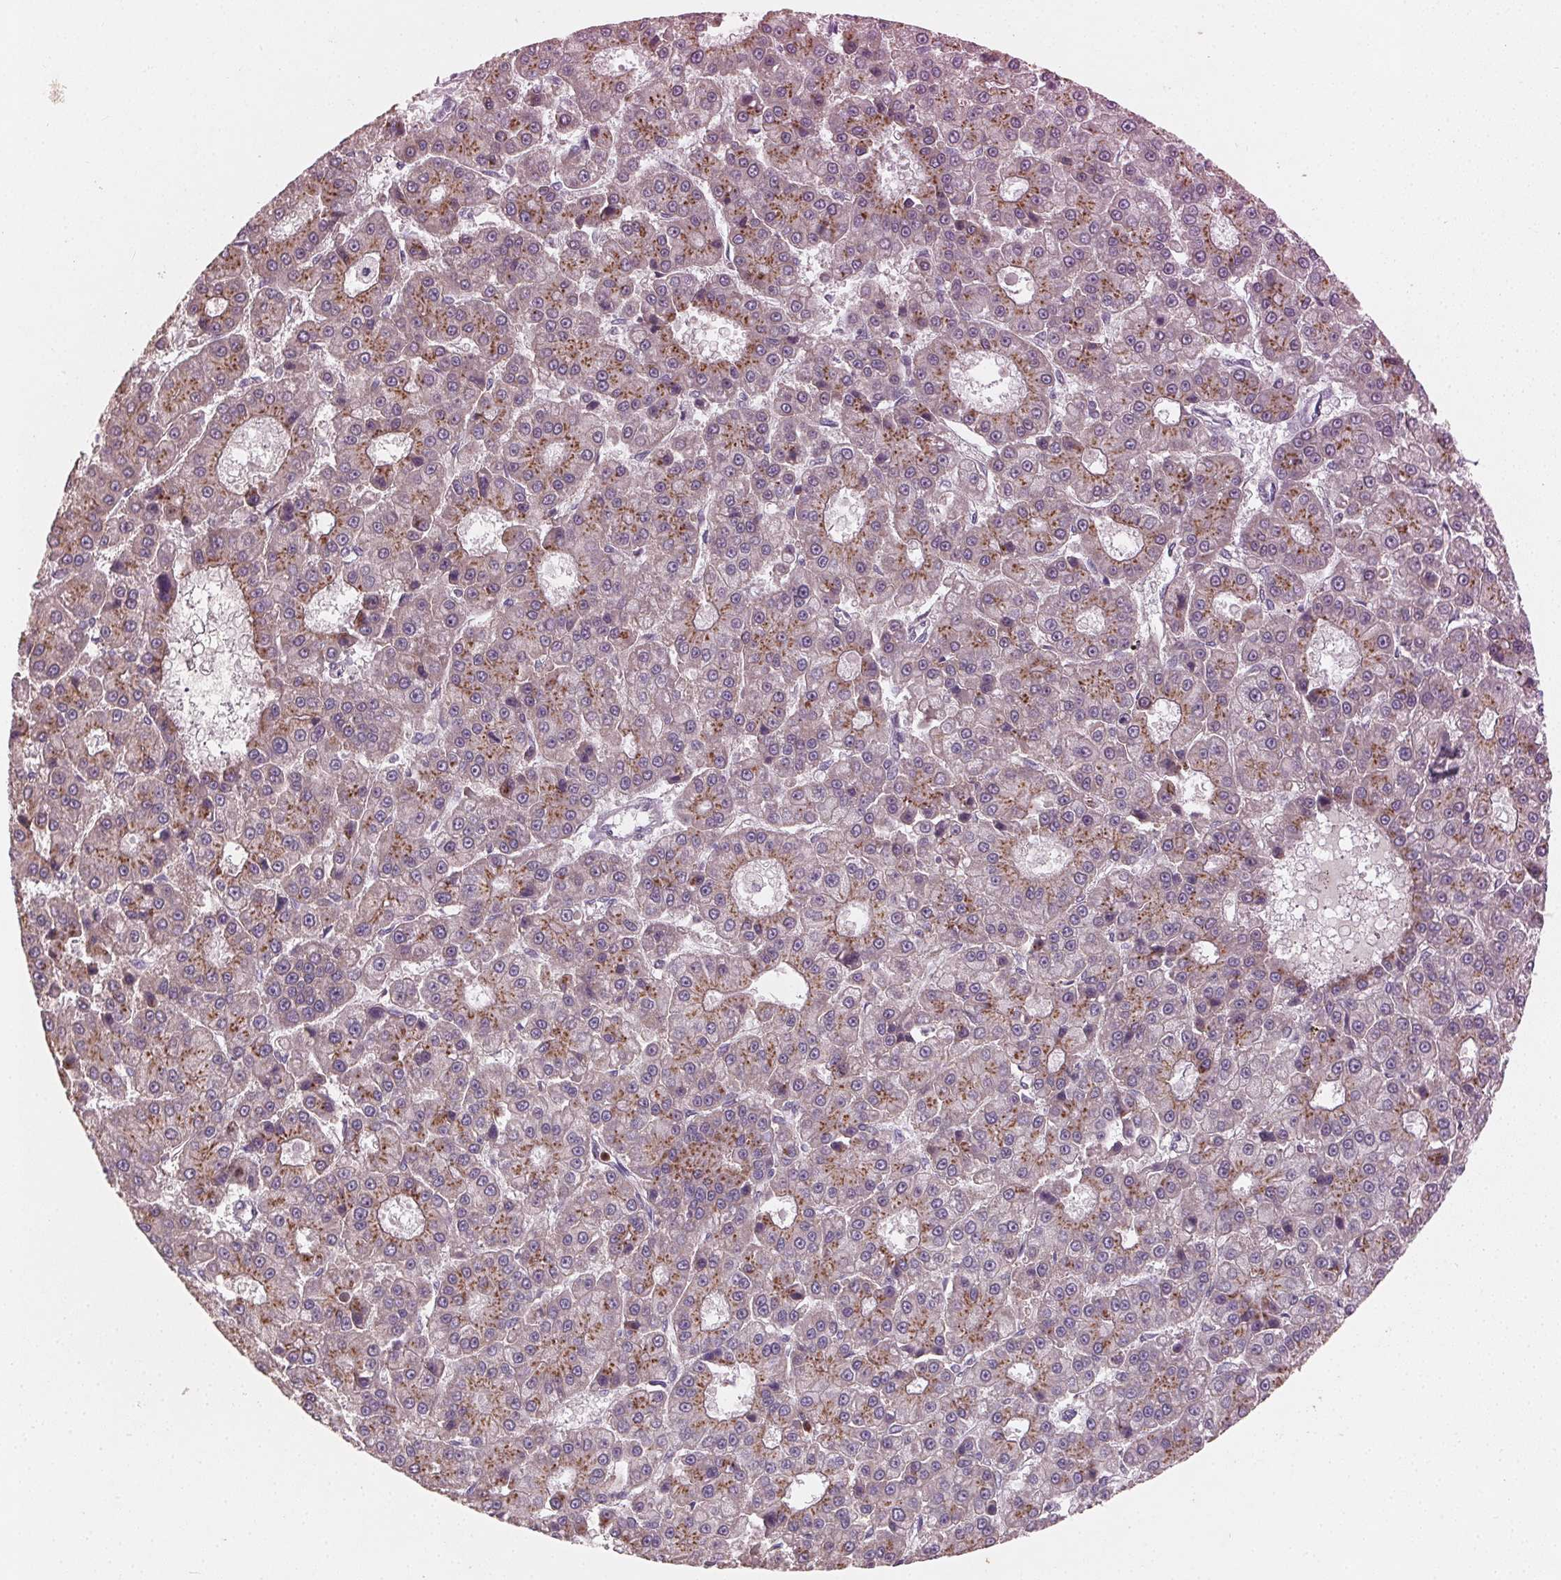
{"staining": {"intensity": "moderate", "quantity": "25%-75%", "location": "cytoplasmic/membranous"}, "tissue": "liver cancer", "cell_type": "Tumor cells", "image_type": "cancer", "snomed": [{"axis": "morphology", "description": "Carcinoma, Hepatocellular, NOS"}, {"axis": "topography", "description": "Liver"}], "caption": "Tumor cells exhibit medium levels of moderate cytoplasmic/membranous expression in about 25%-75% of cells in human liver cancer.", "gene": "AP1S1", "patient": {"sex": "male", "age": 70}}